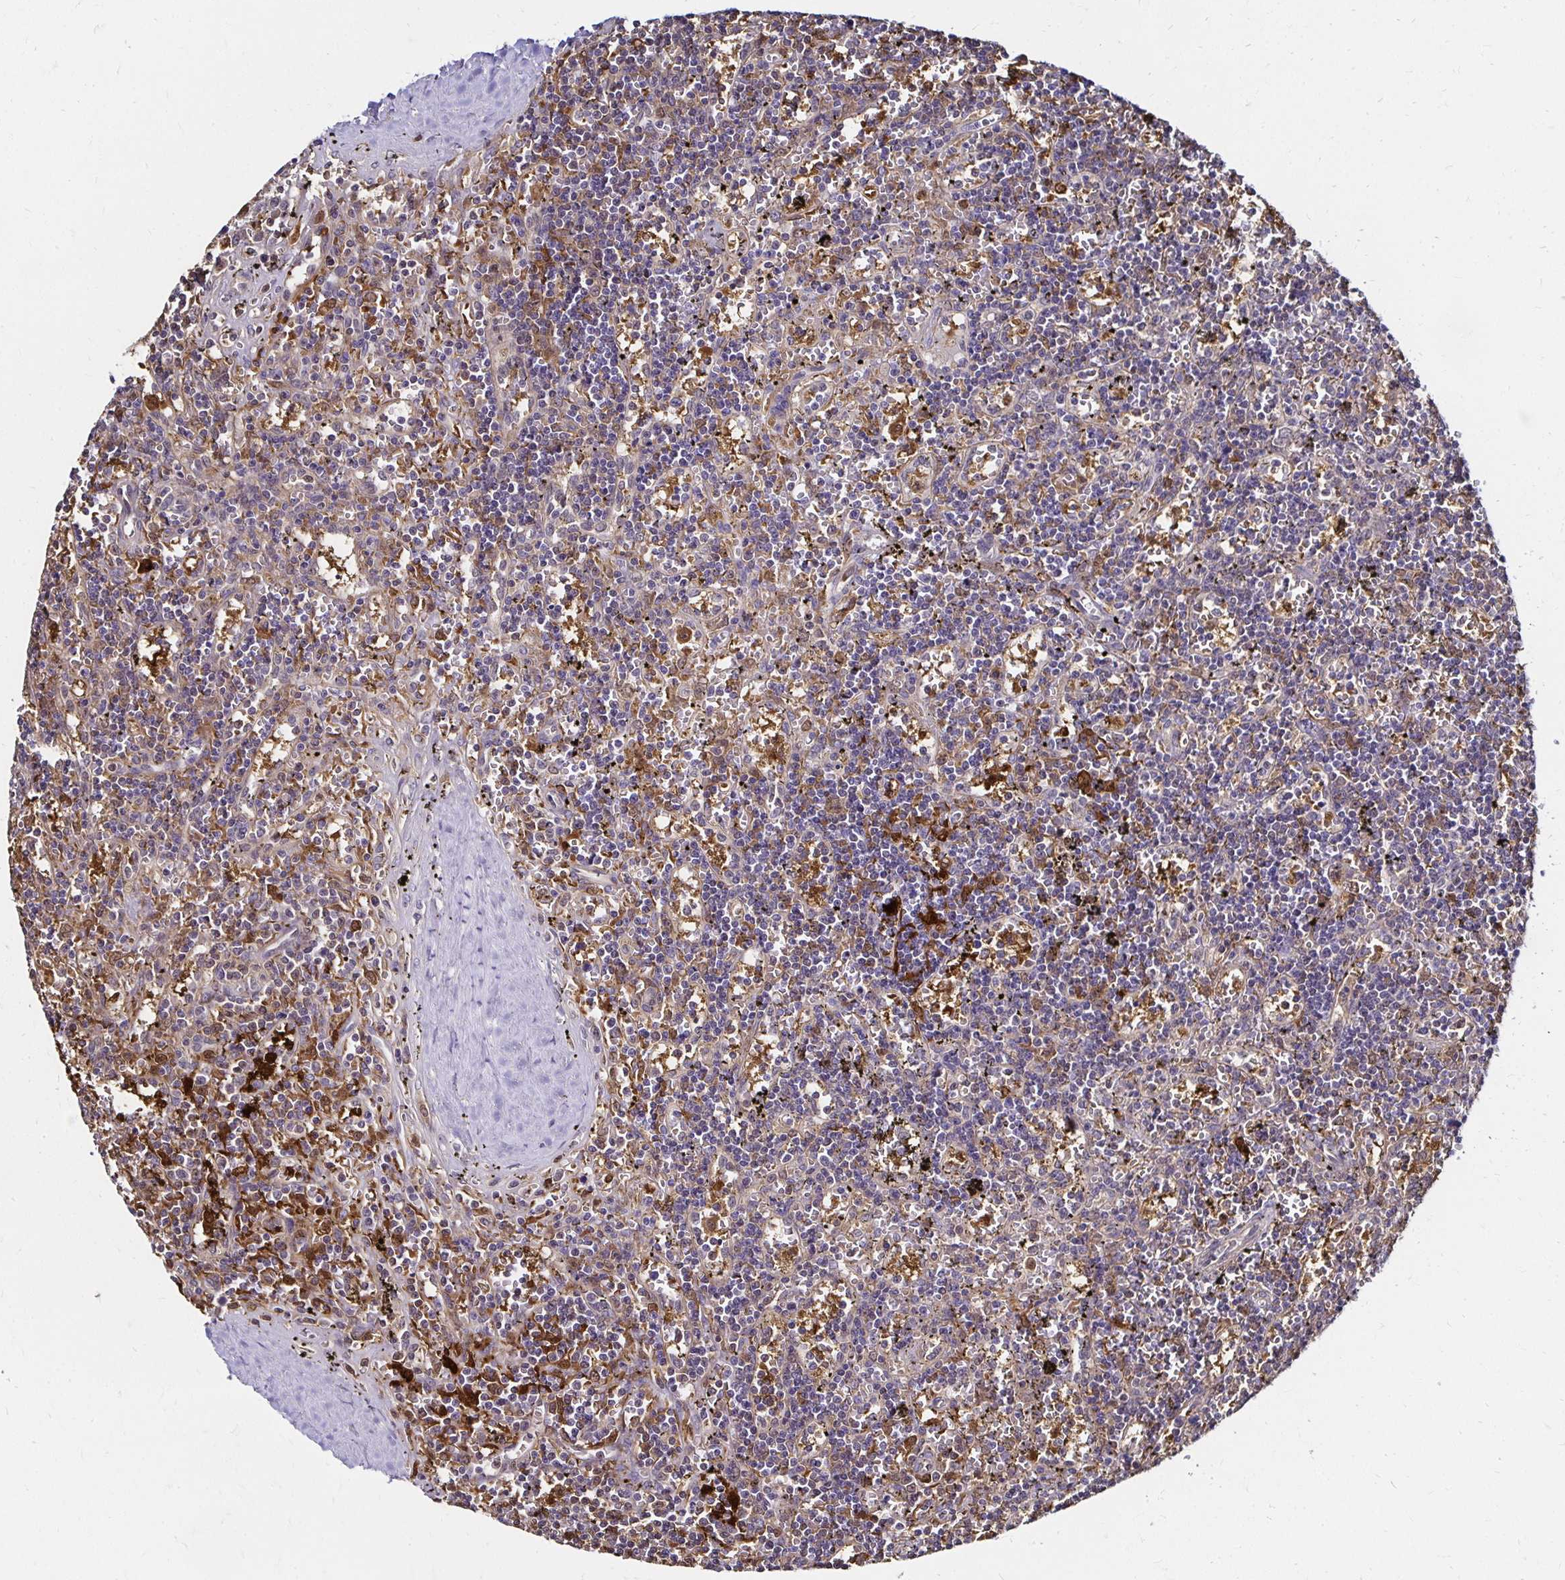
{"staining": {"intensity": "negative", "quantity": "none", "location": "none"}, "tissue": "lymphoma", "cell_type": "Tumor cells", "image_type": "cancer", "snomed": [{"axis": "morphology", "description": "Malignant lymphoma, non-Hodgkin's type, Low grade"}, {"axis": "topography", "description": "Spleen"}], "caption": "The micrograph exhibits no staining of tumor cells in lymphoma.", "gene": "TXN", "patient": {"sex": "male", "age": 60}}